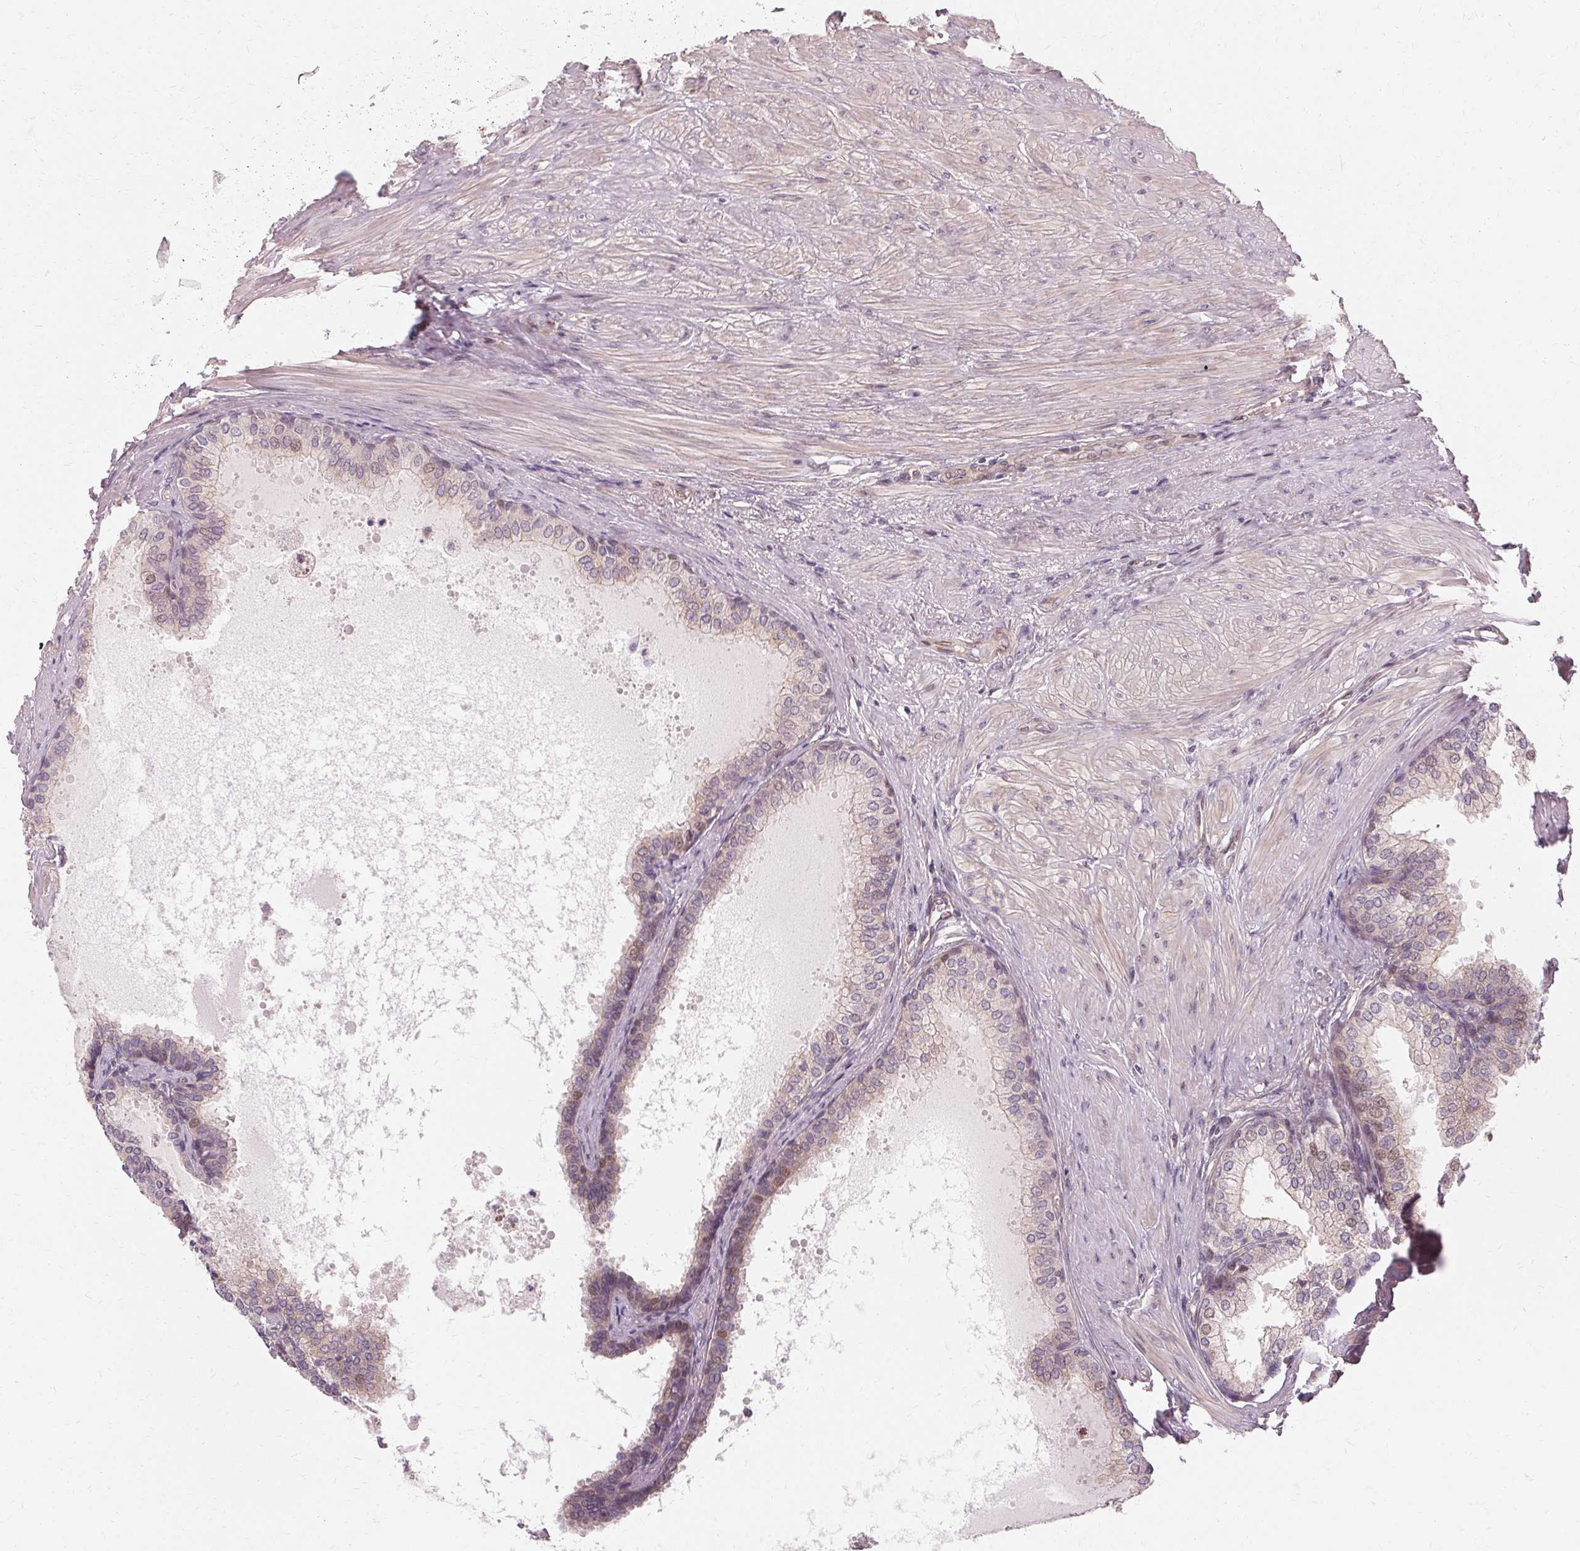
{"staining": {"intensity": "negative", "quantity": "none", "location": "none"}, "tissue": "prostate", "cell_type": "Glandular cells", "image_type": "normal", "snomed": [{"axis": "morphology", "description": "Normal tissue, NOS"}, {"axis": "topography", "description": "Prostate"}, {"axis": "topography", "description": "Peripheral nerve tissue"}], "caption": "Immunohistochemistry (IHC) histopathology image of benign human prostate stained for a protein (brown), which demonstrates no positivity in glandular cells.", "gene": "USP8", "patient": {"sex": "male", "age": 55}}